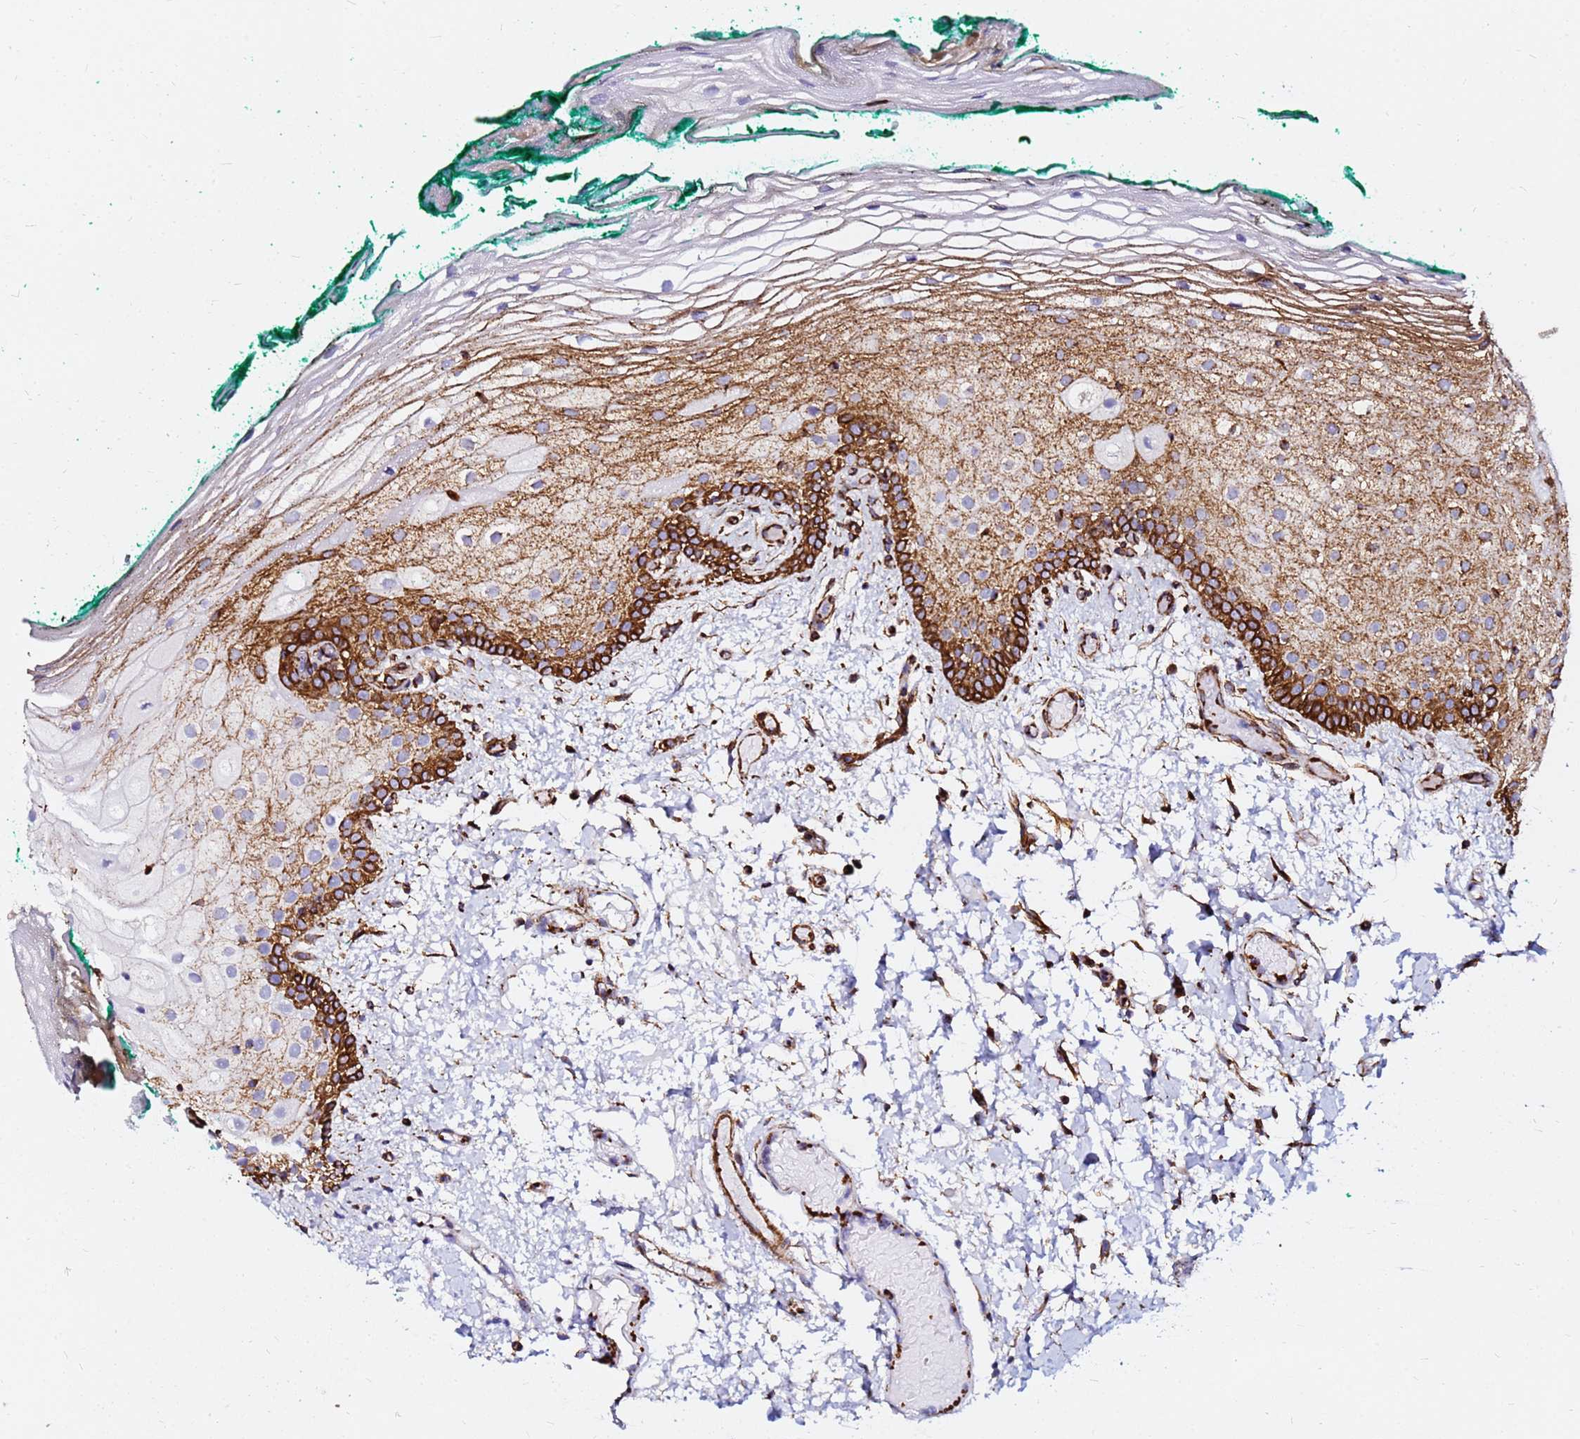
{"staining": {"intensity": "strong", "quantity": "25%-75%", "location": "cytoplasmic/membranous"}, "tissue": "oral mucosa", "cell_type": "Squamous epithelial cells", "image_type": "normal", "snomed": [{"axis": "morphology", "description": "Normal tissue, NOS"}, {"axis": "morphology", "description": "Relapse melanoma"}, {"axis": "topography", "description": "Oral tissue"}], "caption": "An immunohistochemistry (IHC) histopathology image of normal tissue is shown. Protein staining in brown highlights strong cytoplasmic/membranous positivity in oral mucosa within squamous epithelial cells. The protein of interest is stained brown, and the nuclei are stained in blue (DAB (3,3'-diaminobenzidine) IHC with brightfield microscopy, high magnification).", "gene": "TUBA8", "patient": {"sex": "female", "age": 83}}